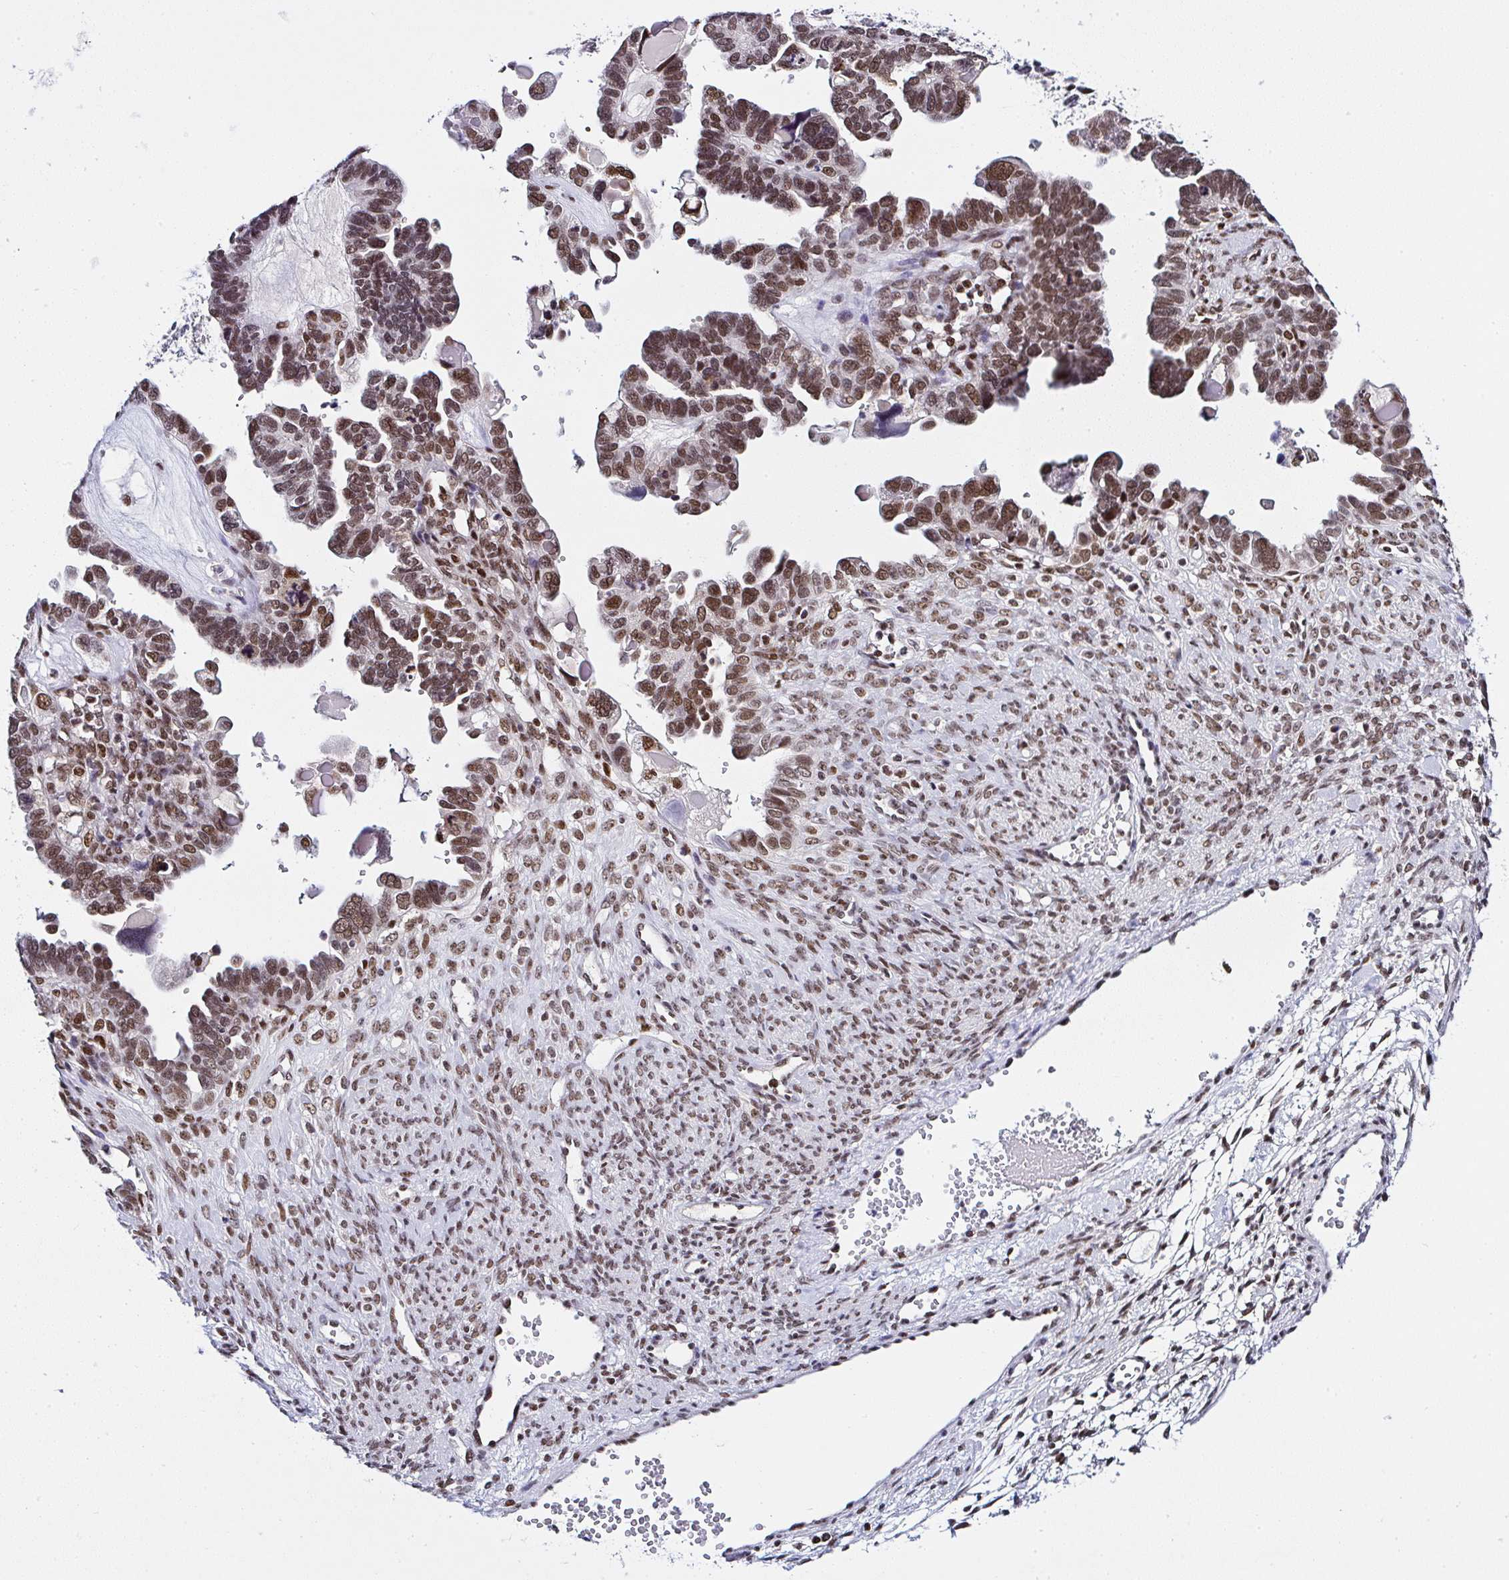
{"staining": {"intensity": "strong", "quantity": ">75%", "location": "nuclear"}, "tissue": "ovarian cancer", "cell_type": "Tumor cells", "image_type": "cancer", "snomed": [{"axis": "morphology", "description": "Cystadenocarcinoma, serous, NOS"}, {"axis": "topography", "description": "Ovary"}], "caption": "A brown stain shows strong nuclear positivity of a protein in human ovarian cancer tumor cells.", "gene": "DR1", "patient": {"sex": "female", "age": 51}}